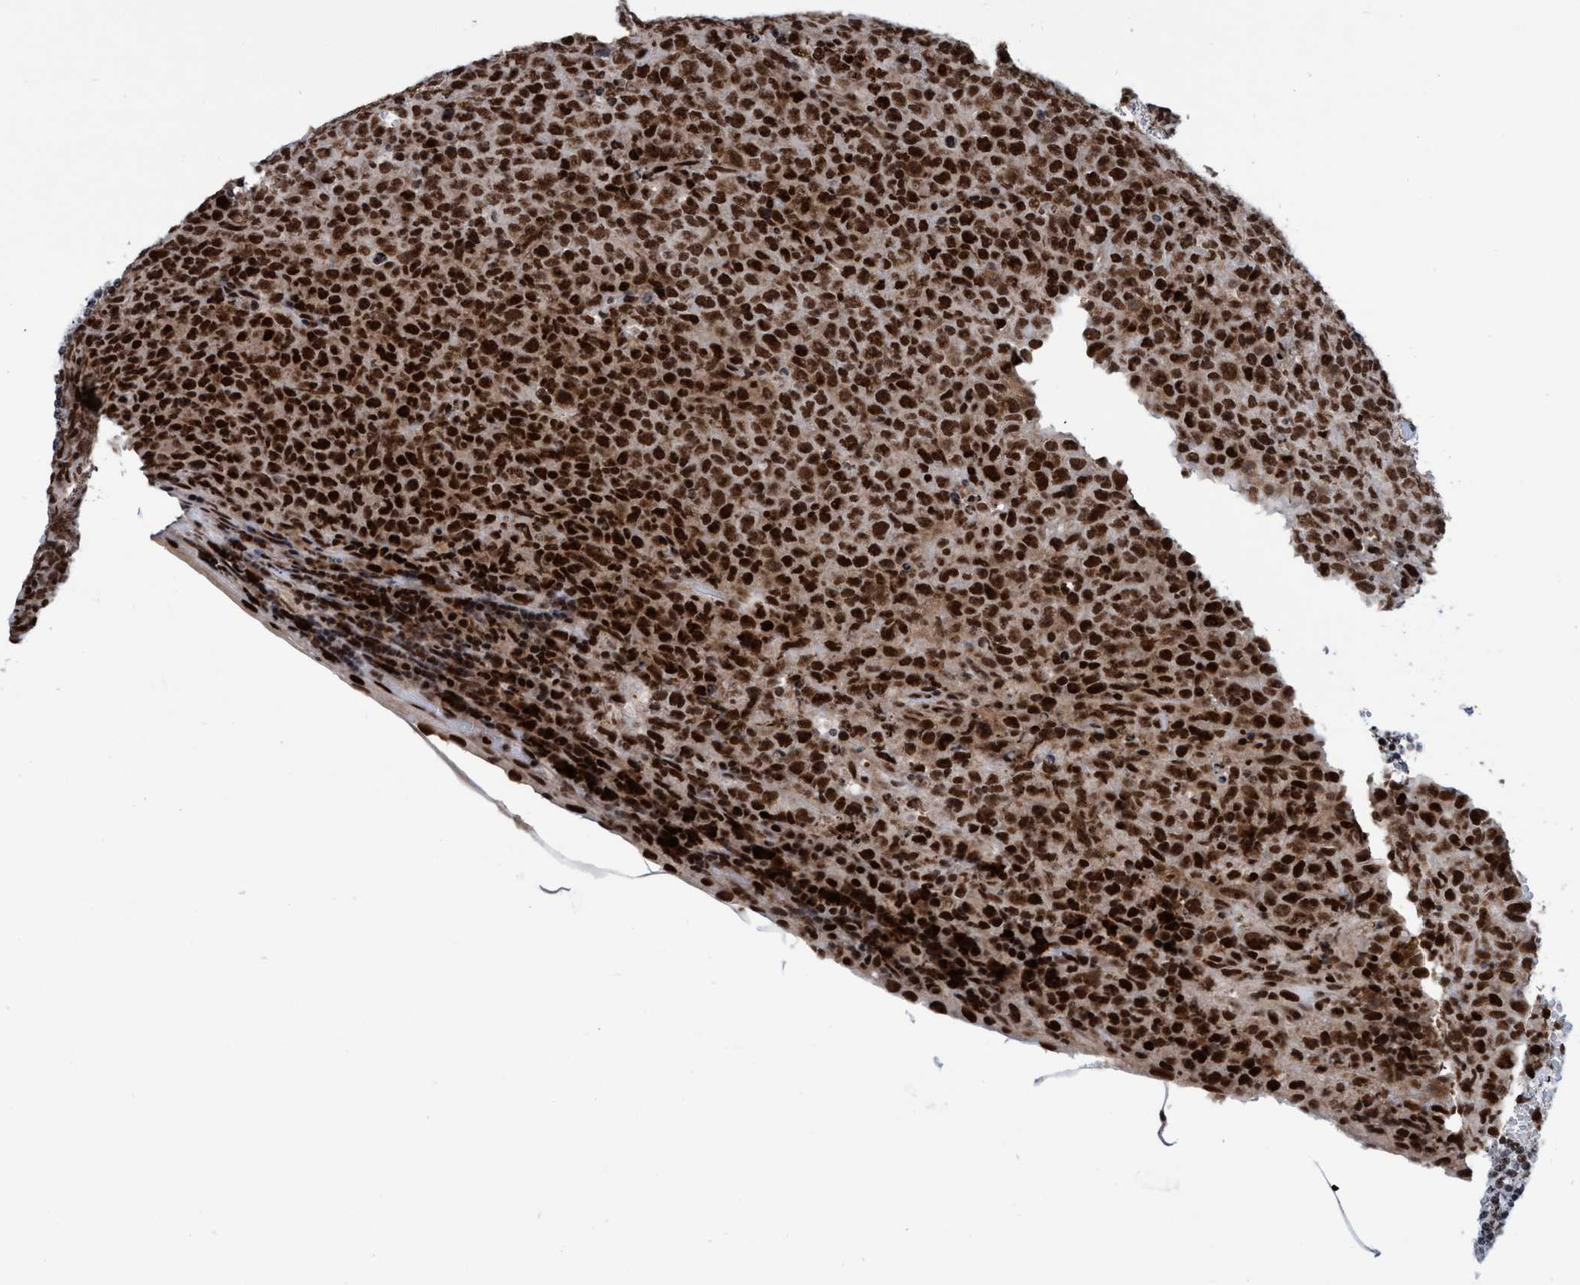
{"staining": {"intensity": "strong", "quantity": ">75%", "location": "nuclear"}, "tissue": "lymphoma", "cell_type": "Tumor cells", "image_type": "cancer", "snomed": [{"axis": "morphology", "description": "Malignant lymphoma, non-Hodgkin's type, High grade"}, {"axis": "topography", "description": "Tonsil"}], "caption": "A micrograph of lymphoma stained for a protein reveals strong nuclear brown staining in tumor cells.", "gene": "TOPBP1", "patient": {"sex": "female", "age": 36}}